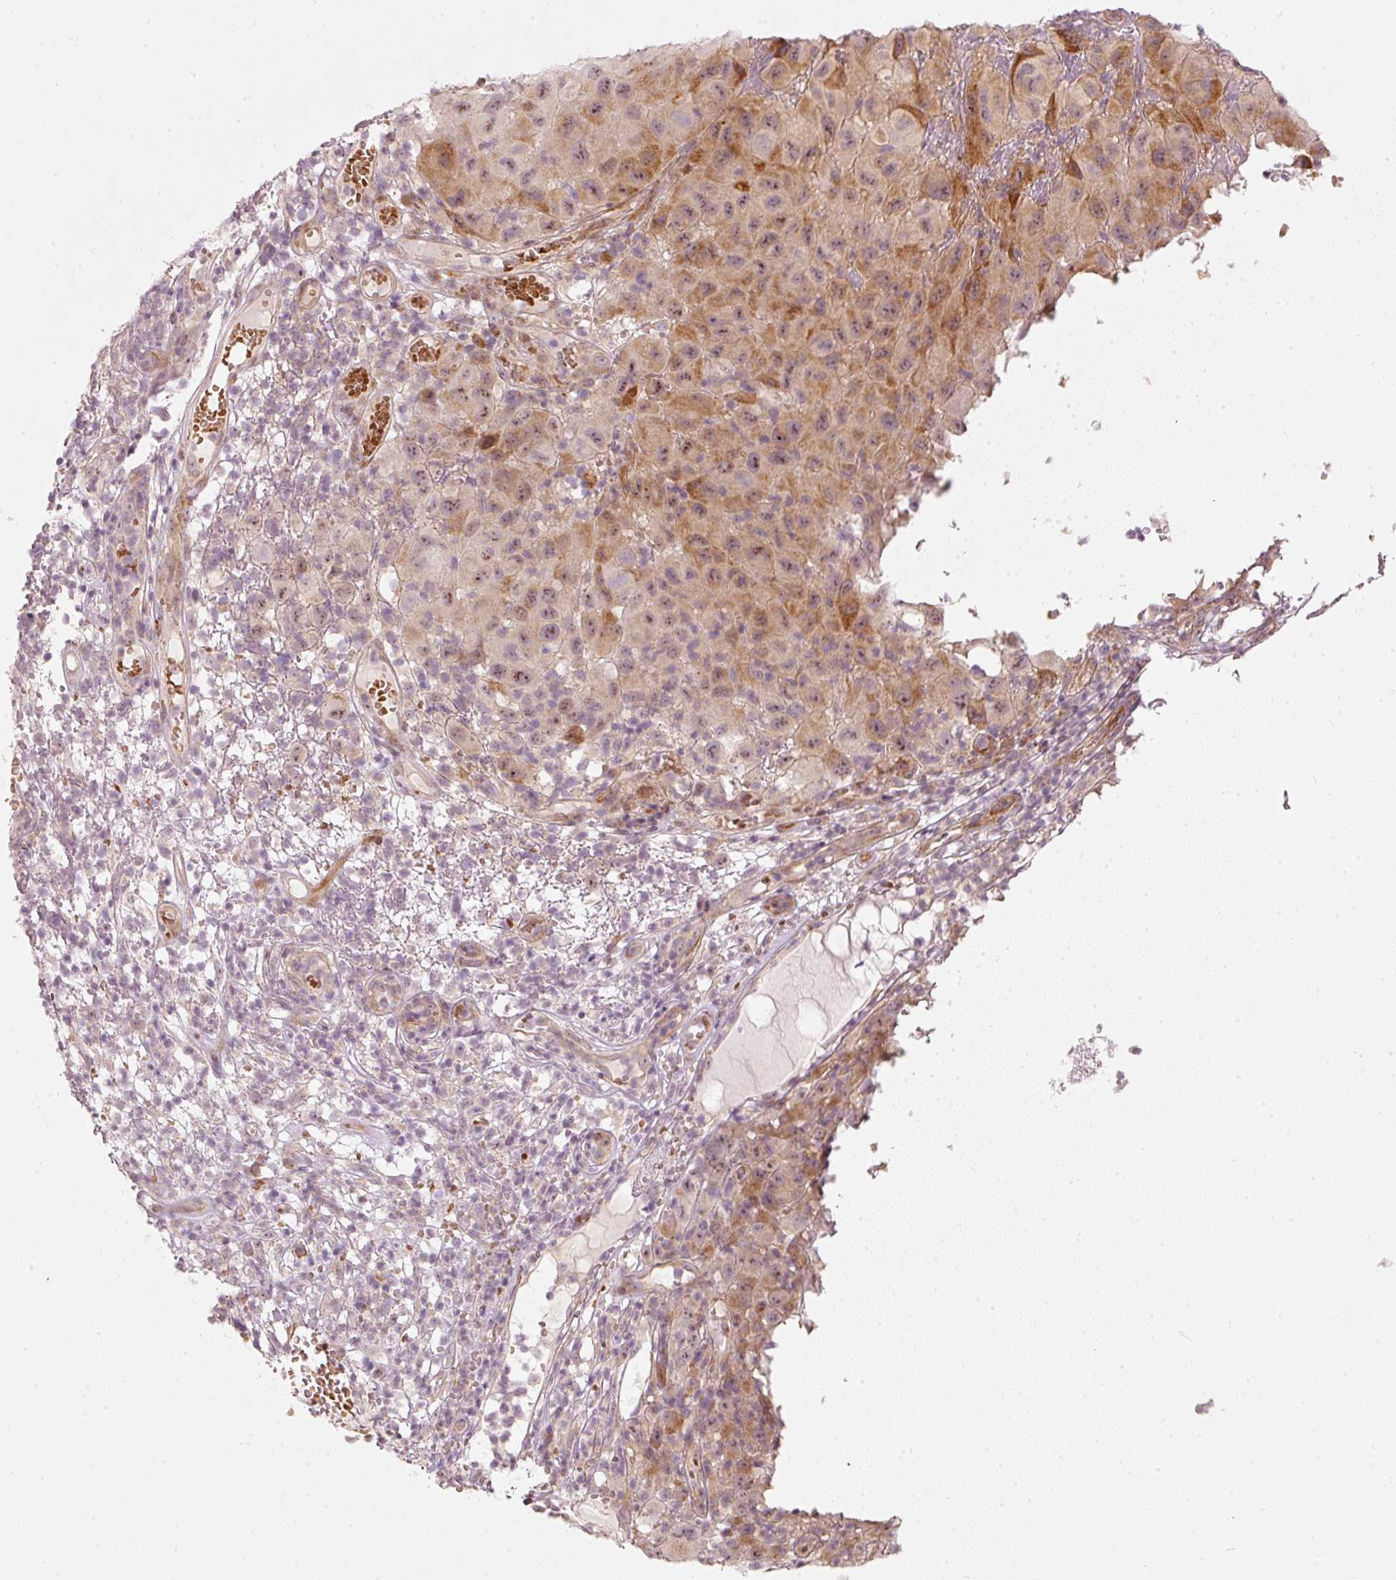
{"staining": {"intensity": "moderate", "quantity": ">75%", "location": "cytoplasmic/membranous,nuclear"}, "tissue": "melanoma", "cell_type": "Tumor cells", "image_type": "cancer", "snomed": [{"axis": "morphology", "description": "Malignant melanoma, NOS"}, {"axis": "topography", "description": "Skin"}], "caption": "Protein expression analysis of human malignant melanoma reveals moderate cytoplasmic/membranous and nuclear positivity in about >75% of tumor cells.", "gene": "KCNQ1", "patient": {"sex": "male", "age": 73}}